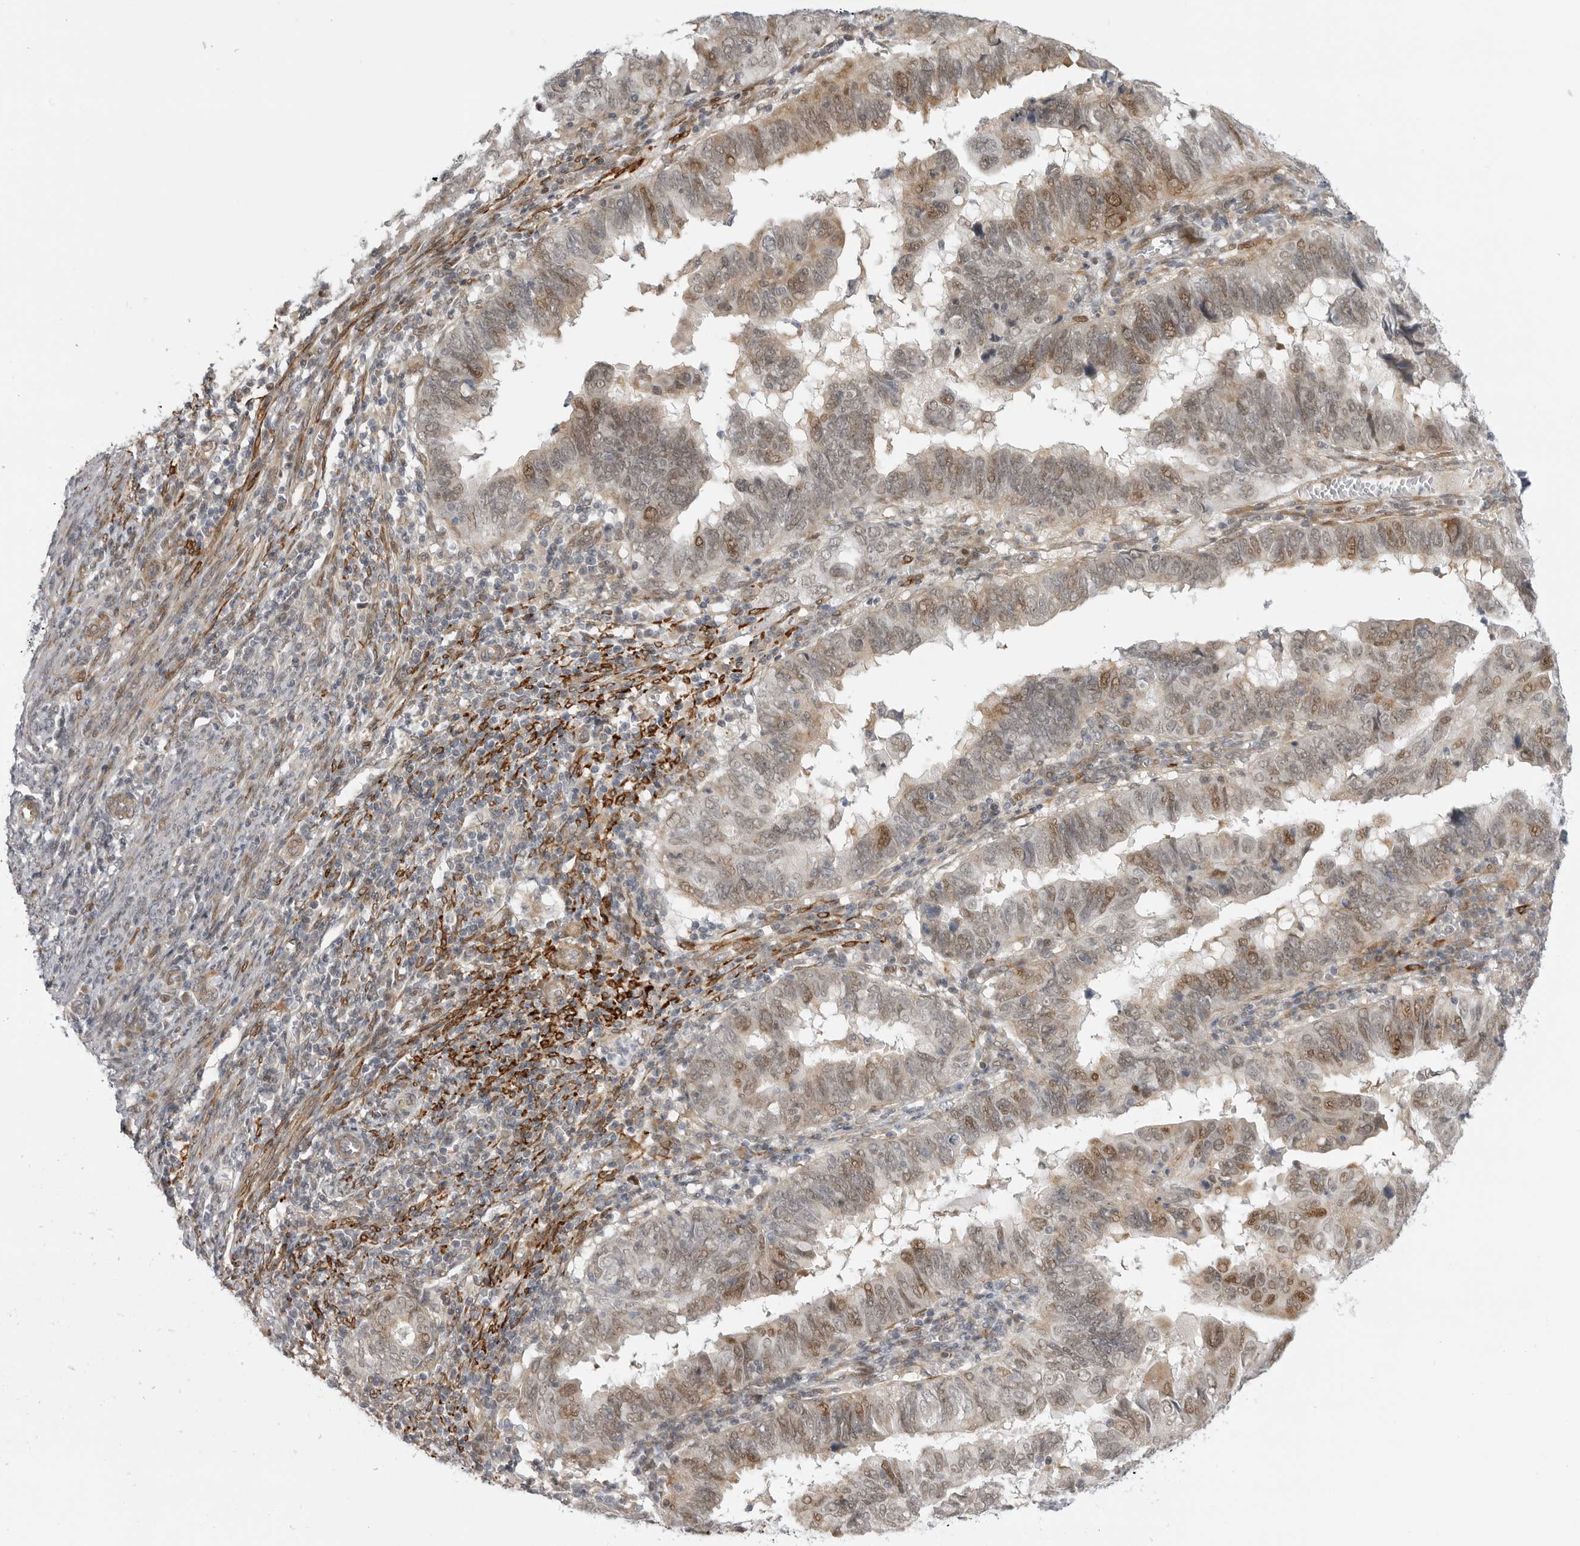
{"staining": {"intensity": "moderate", "quantity": "25%-75%", "location": "nuclear"}, "tissue": "endometrial cancer", "cell_type": "Tumor cells", "image_type": "cancer", "snomed": [{"axis": "morphology", "description": "Adenocarcinoma, NOS"}, {"axis": "topography", "description": "Uterus"}], "caption": "Tumor cells exhibit moderate nuclear expression in about 25%-75% of cells in endometrial cancer. The protein of interest is stained brown, and the nuclei are stained in blue (DAB (3,3'-diaminobenzidine) IHC with brightfield microscopy, high magnification).", "gene": "GGT6", "patient": {"sex": "female", "age": 77}}